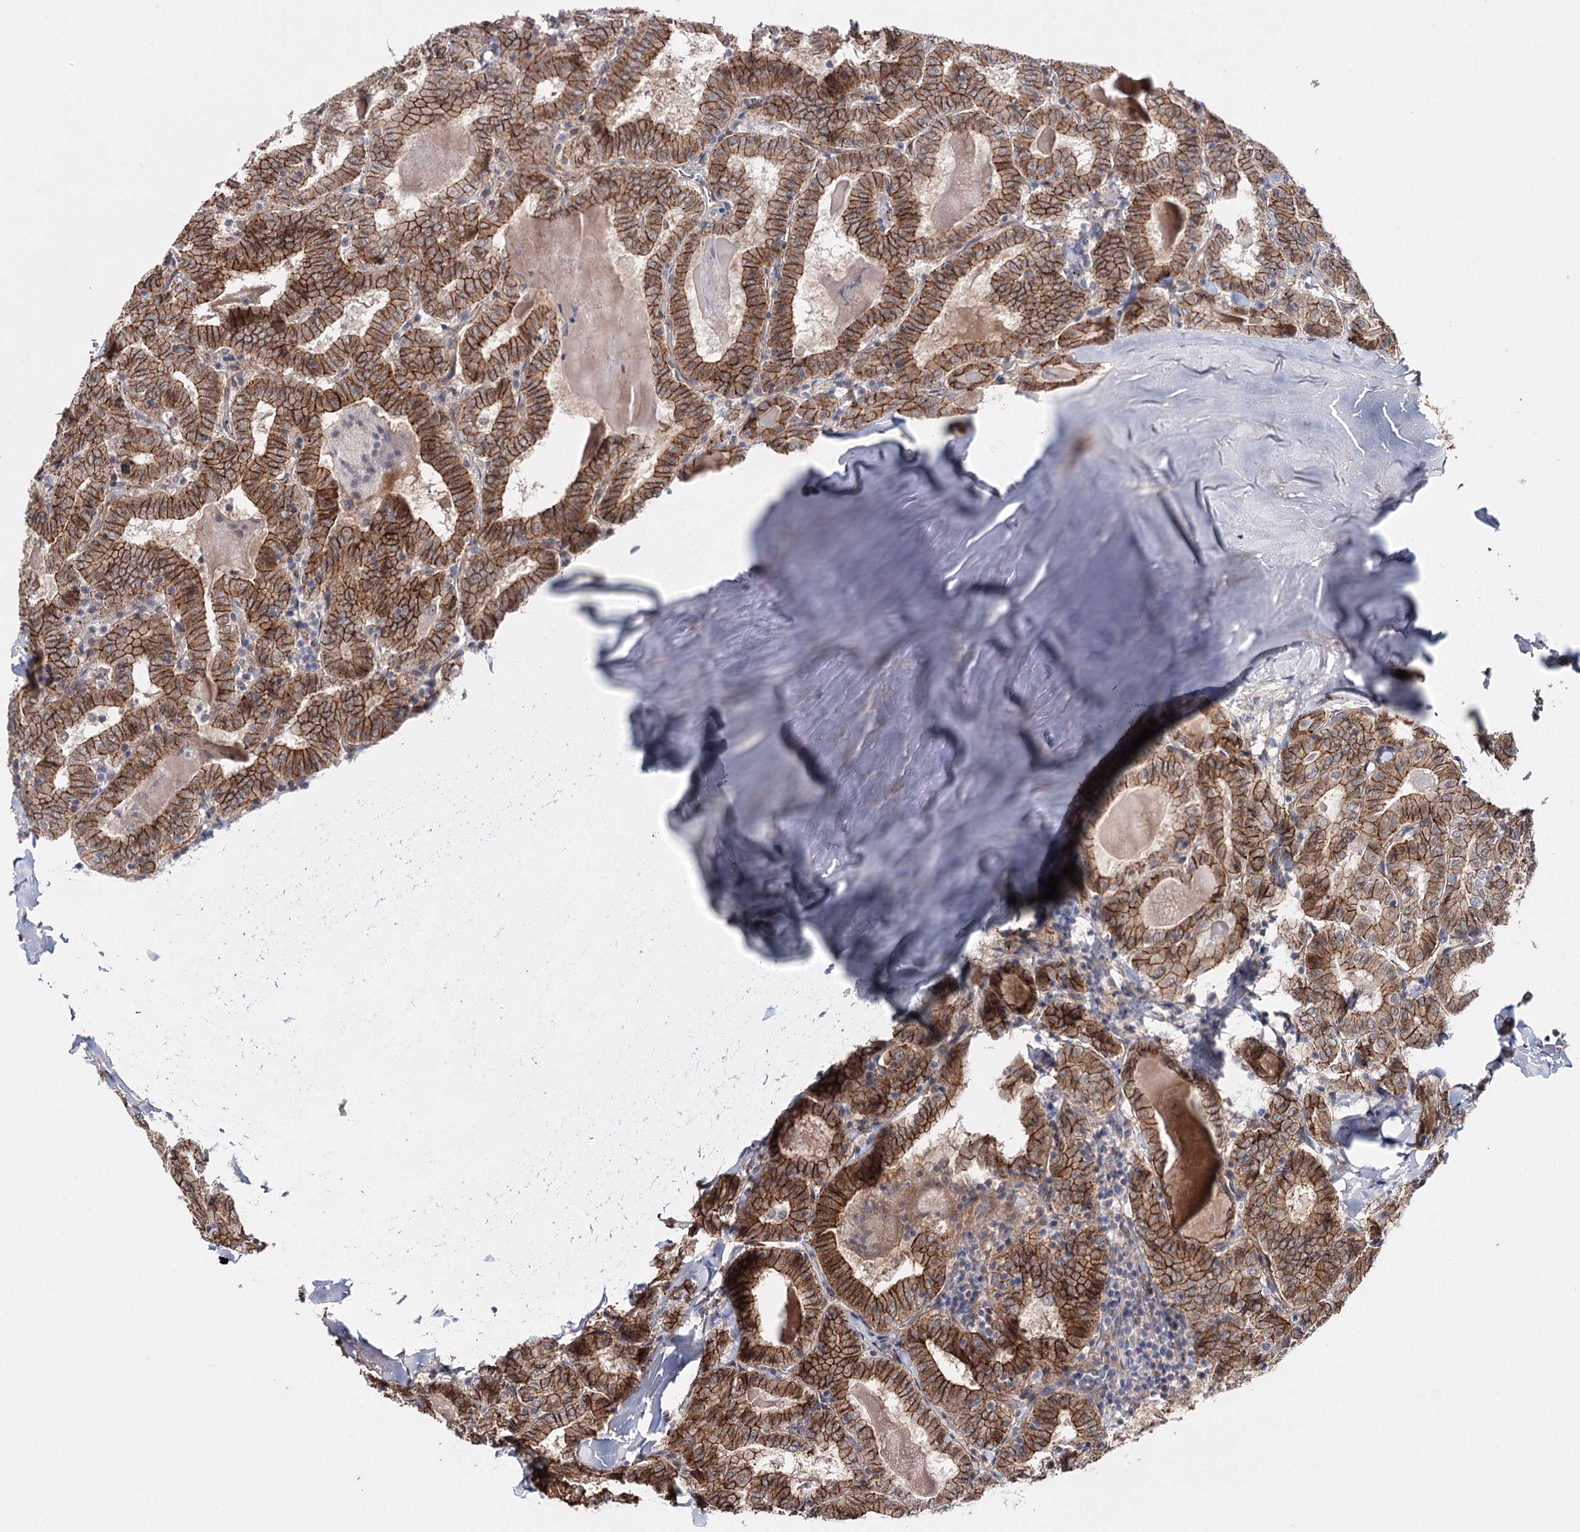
{"staining": {"intensity": "moderate", "quantity": ">75%", "location": "cytoplasmic/membranous"}, "tissue": "thyroid cancer", "cell_type": "Tumor cells", "image_type": "cancer", "snomed": [{"axis": "morphology", "description": "Papillary adenocarcinoma, NOS"}, {"axis": "topography", "description": "Thyroid gland"}], "caption": "Thyroid papillary adenocarcinoma tissue displays moderate cytoplasmic/membranous expression in approximately >75% of tumor cells, visualized by immunohistochemistry.", "gene": "PKP4", "patient": {"sex": "female", "age": 72}}